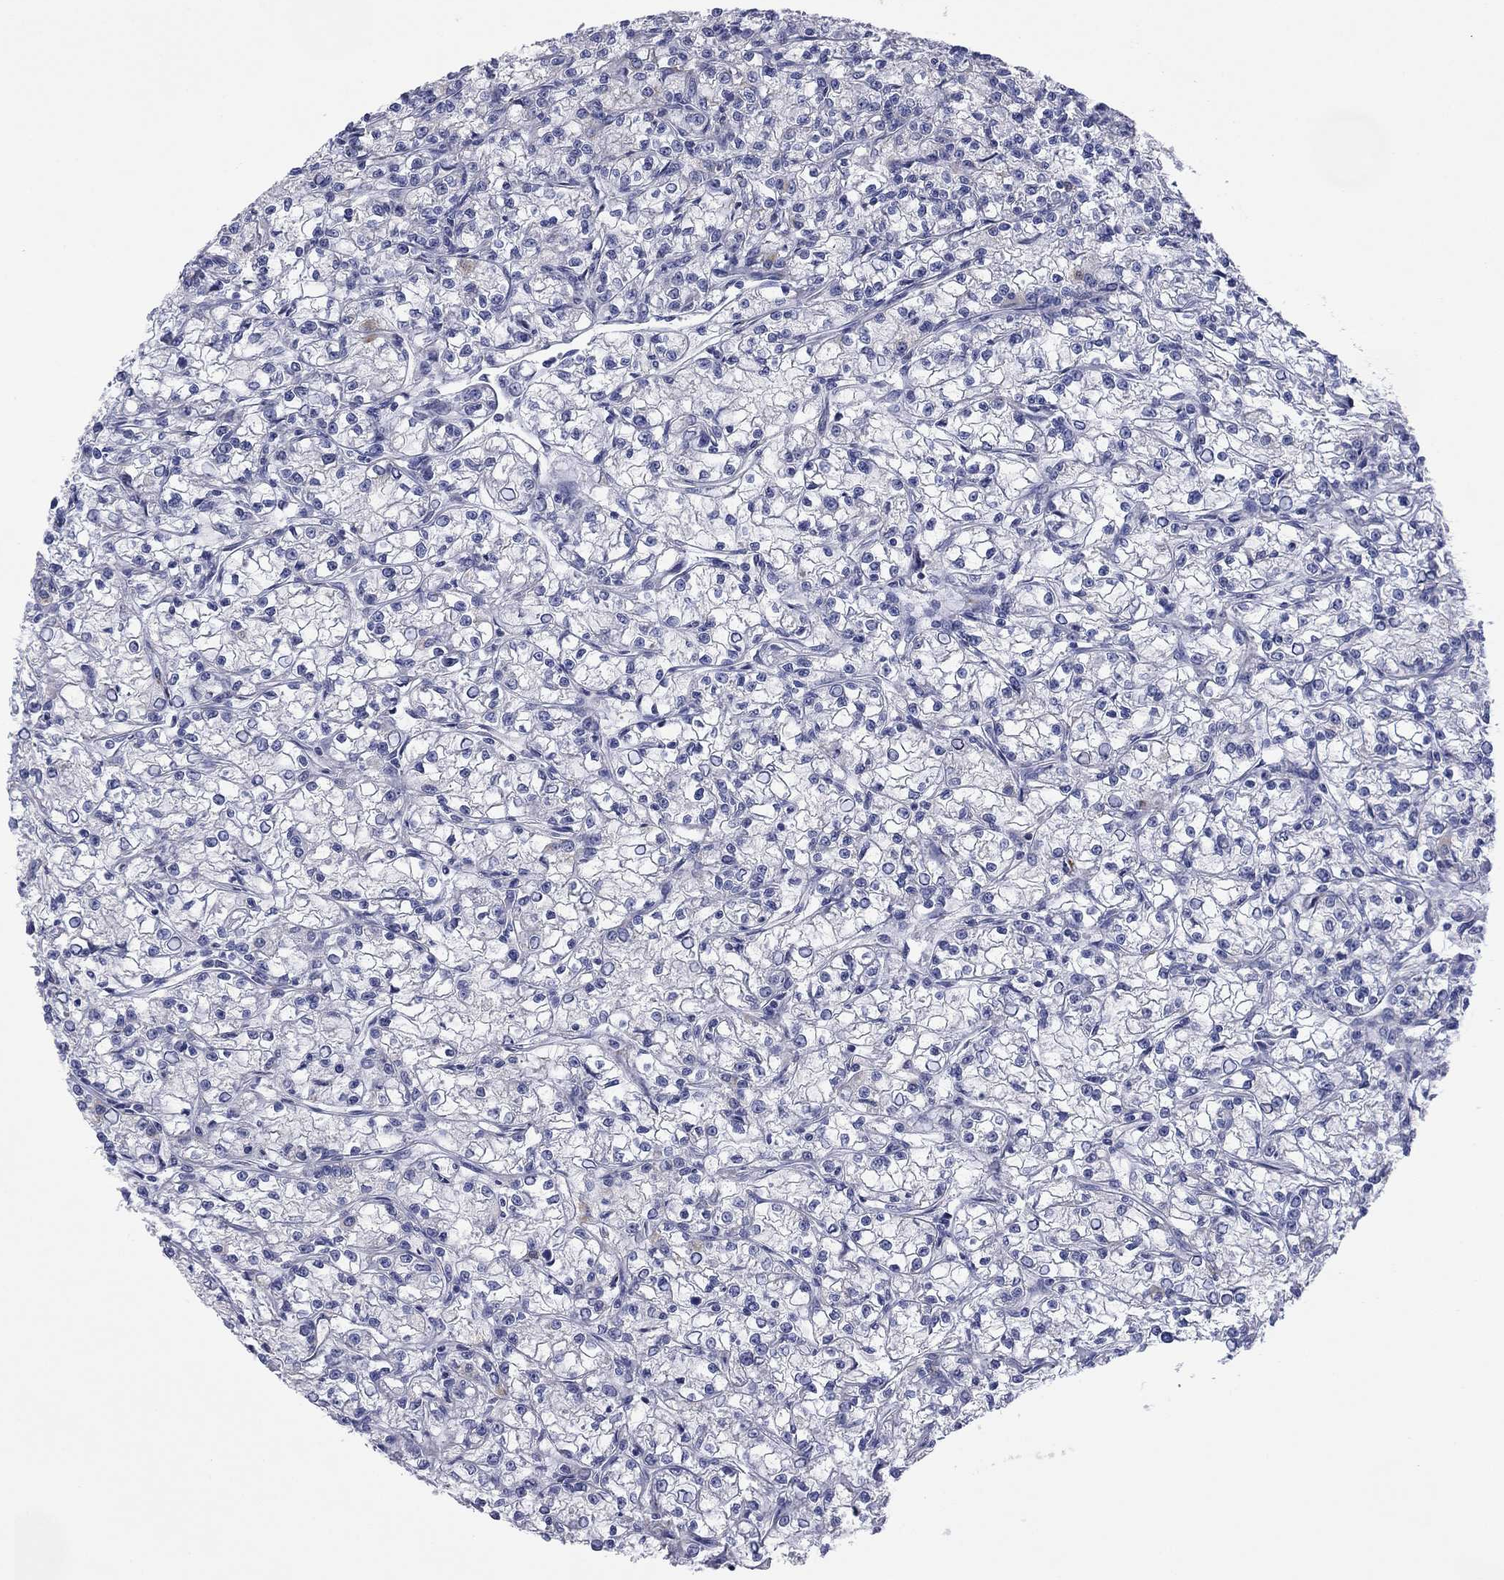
{"staining": {"intensity": "weak", "quantity": "<25%", "location": "cytoplasmic/membranous"}, "tissue": "renal cancer", "cell_type": "Tumor cells", "image_type": "cancer", "snomed": [{"axis": "morphology", "description": "Adenocarcinoma, NOS"}, {"axis": "topography", "description": "Kidney"}], "caption": "Human renal cancer (adenocarcinoma) stained for a protein using IHC displays no staining in tumor cells.", "gene": "MGST3", "patient": {"sex": "female", "age": 59}}